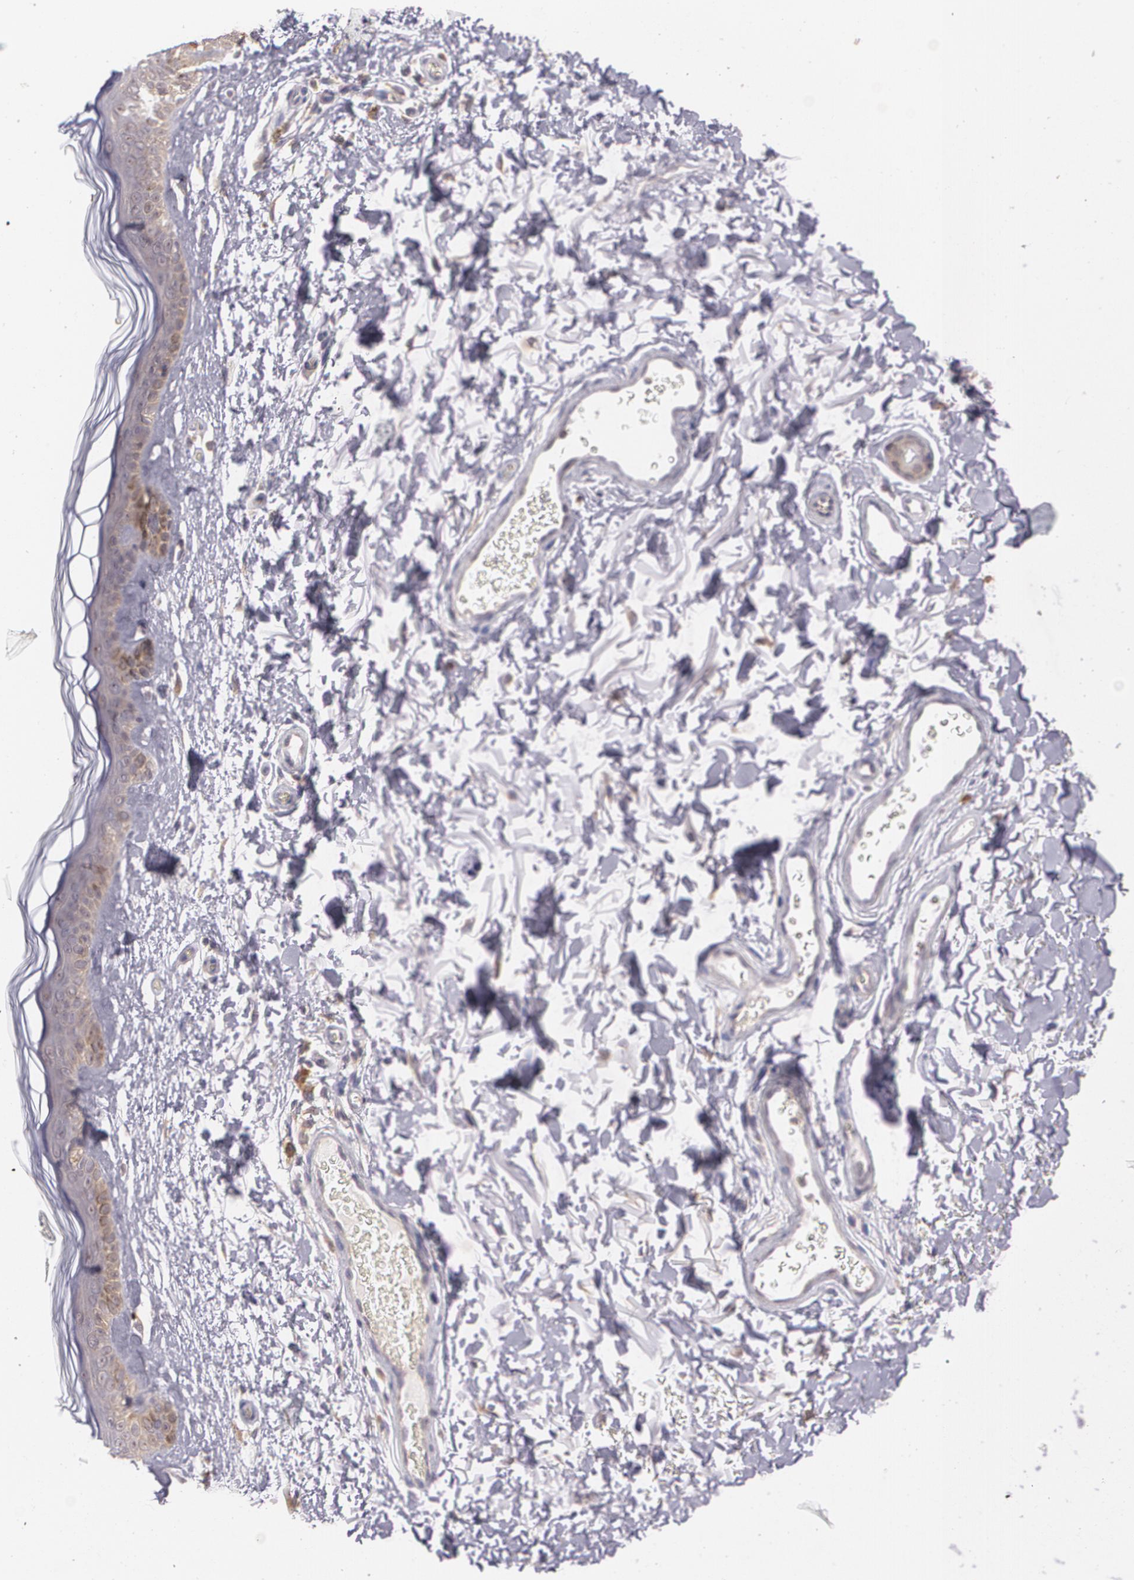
{"staining": {"intensity": "weak", "quantity": "25%-75%", "location": "cytoplasmic/membranous"}, "tissue": "skin", "cell_type": "Fibroblasts", "image_type": "normal", "snomed": [{"axis": "morphology", "description": "Normal tissue, NOS"}, {"axis": "topography", "description": "Skin"}], "caption": "High-power microscopy captured an IHC photomicrograph of benign skin, revealing weak cytoplasmic/membranous staining in about 25%-75% of fibroblasts. The protein is stained brown, and the nuclei are stained in blue (DAB IHC with brightfield microscopy, high magnification).", "gene": "CCL17", "patient": {"sex": "male", "age": 63}}